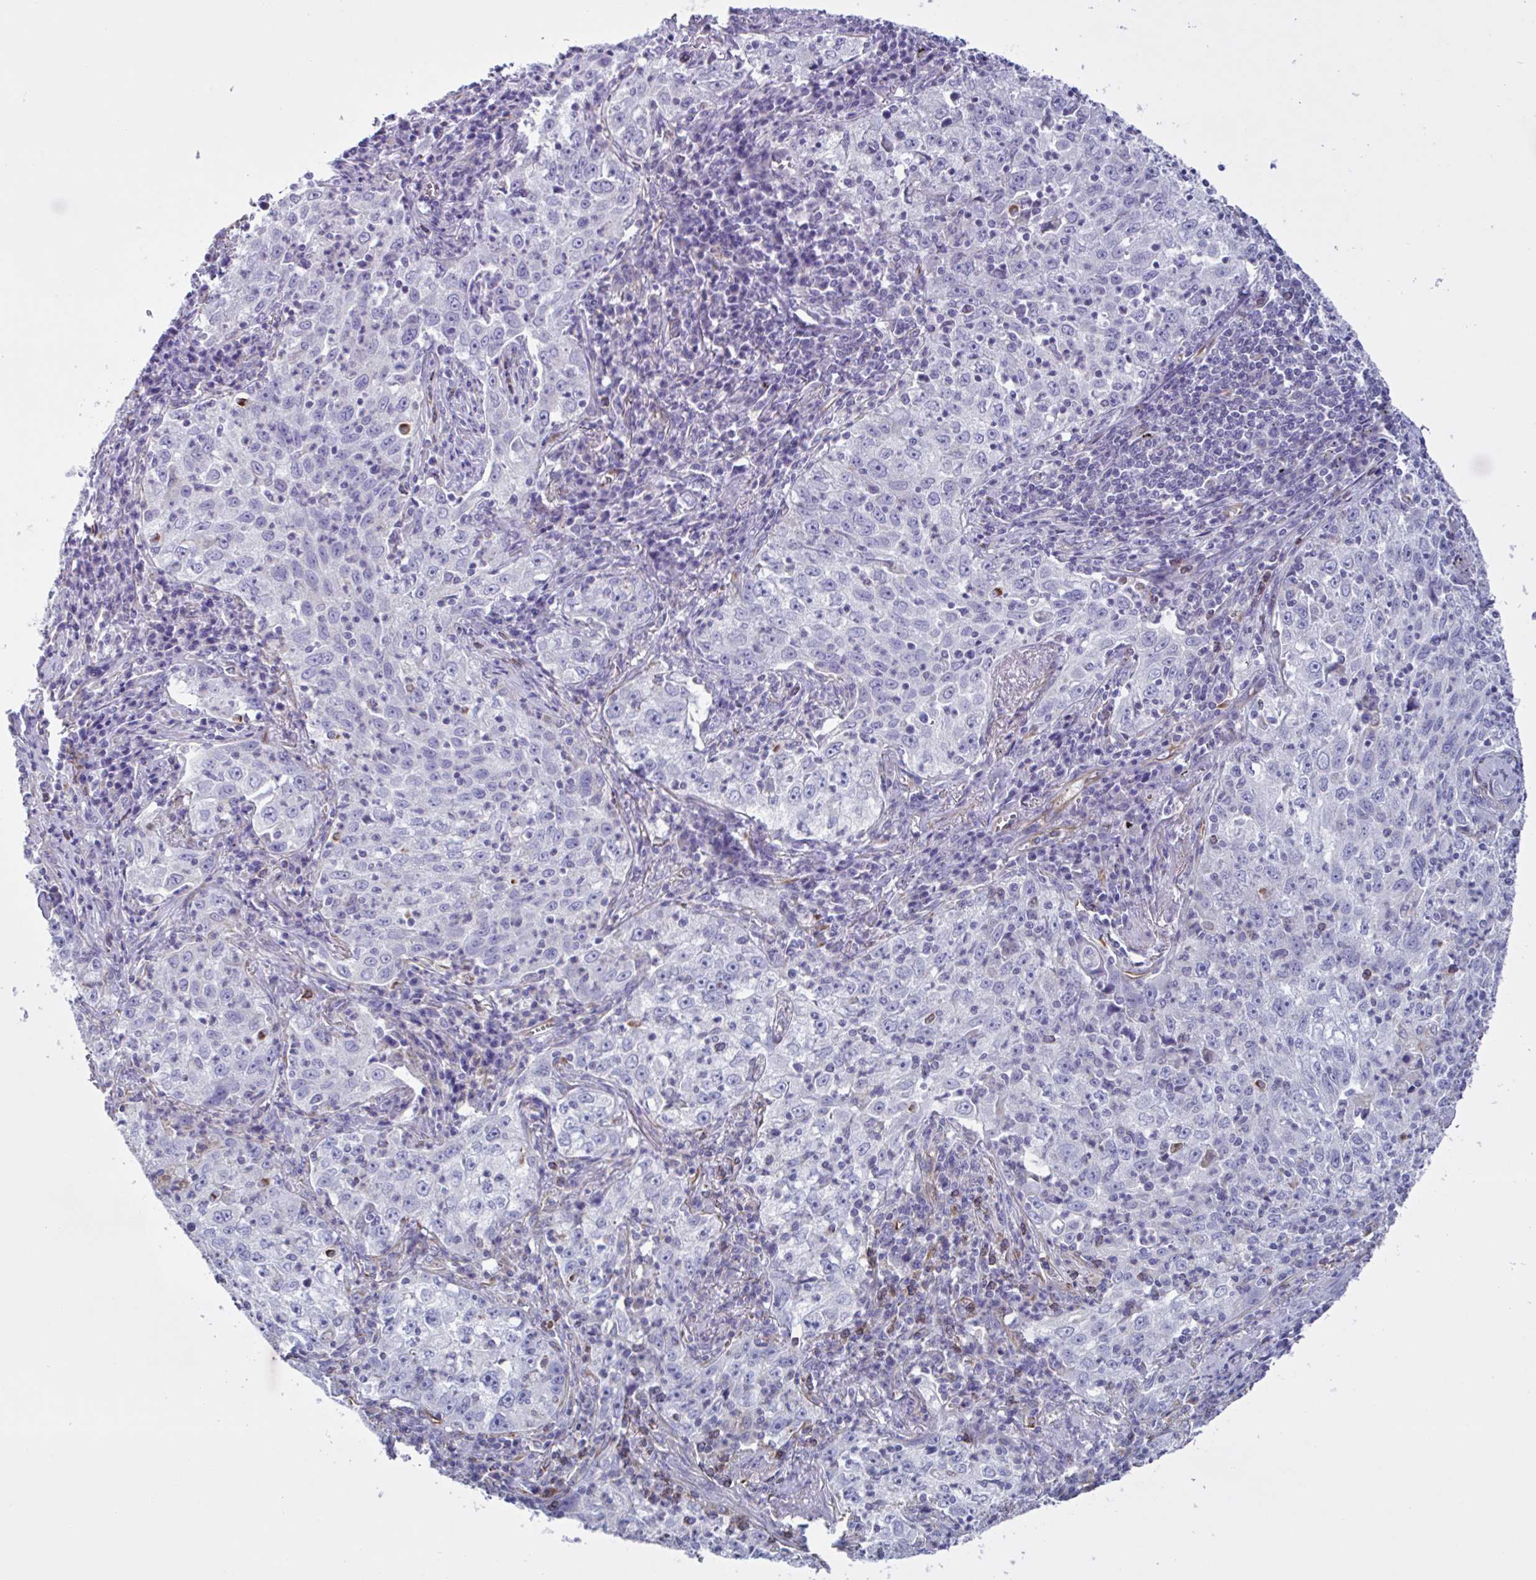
{"staining": {"intensity": "negative", "quantity": "none", "location": "none"}, "tissue": "lung cancer", "cell_type": "Tumor cells", "image_type": "cancer", "snomed": [{"axis": "morphology", "description": "Squamous cell carcinoma, NOS"}, {"axis": "topography", "description": "Lung"}], "caption": "Immunohistochemistry of human lung cancer (squamous cell carcinoma) demonstrates no positivity in tumor cells.", "gene": "TMEM86B", "patient": {"sex": "male", "age": 71}}